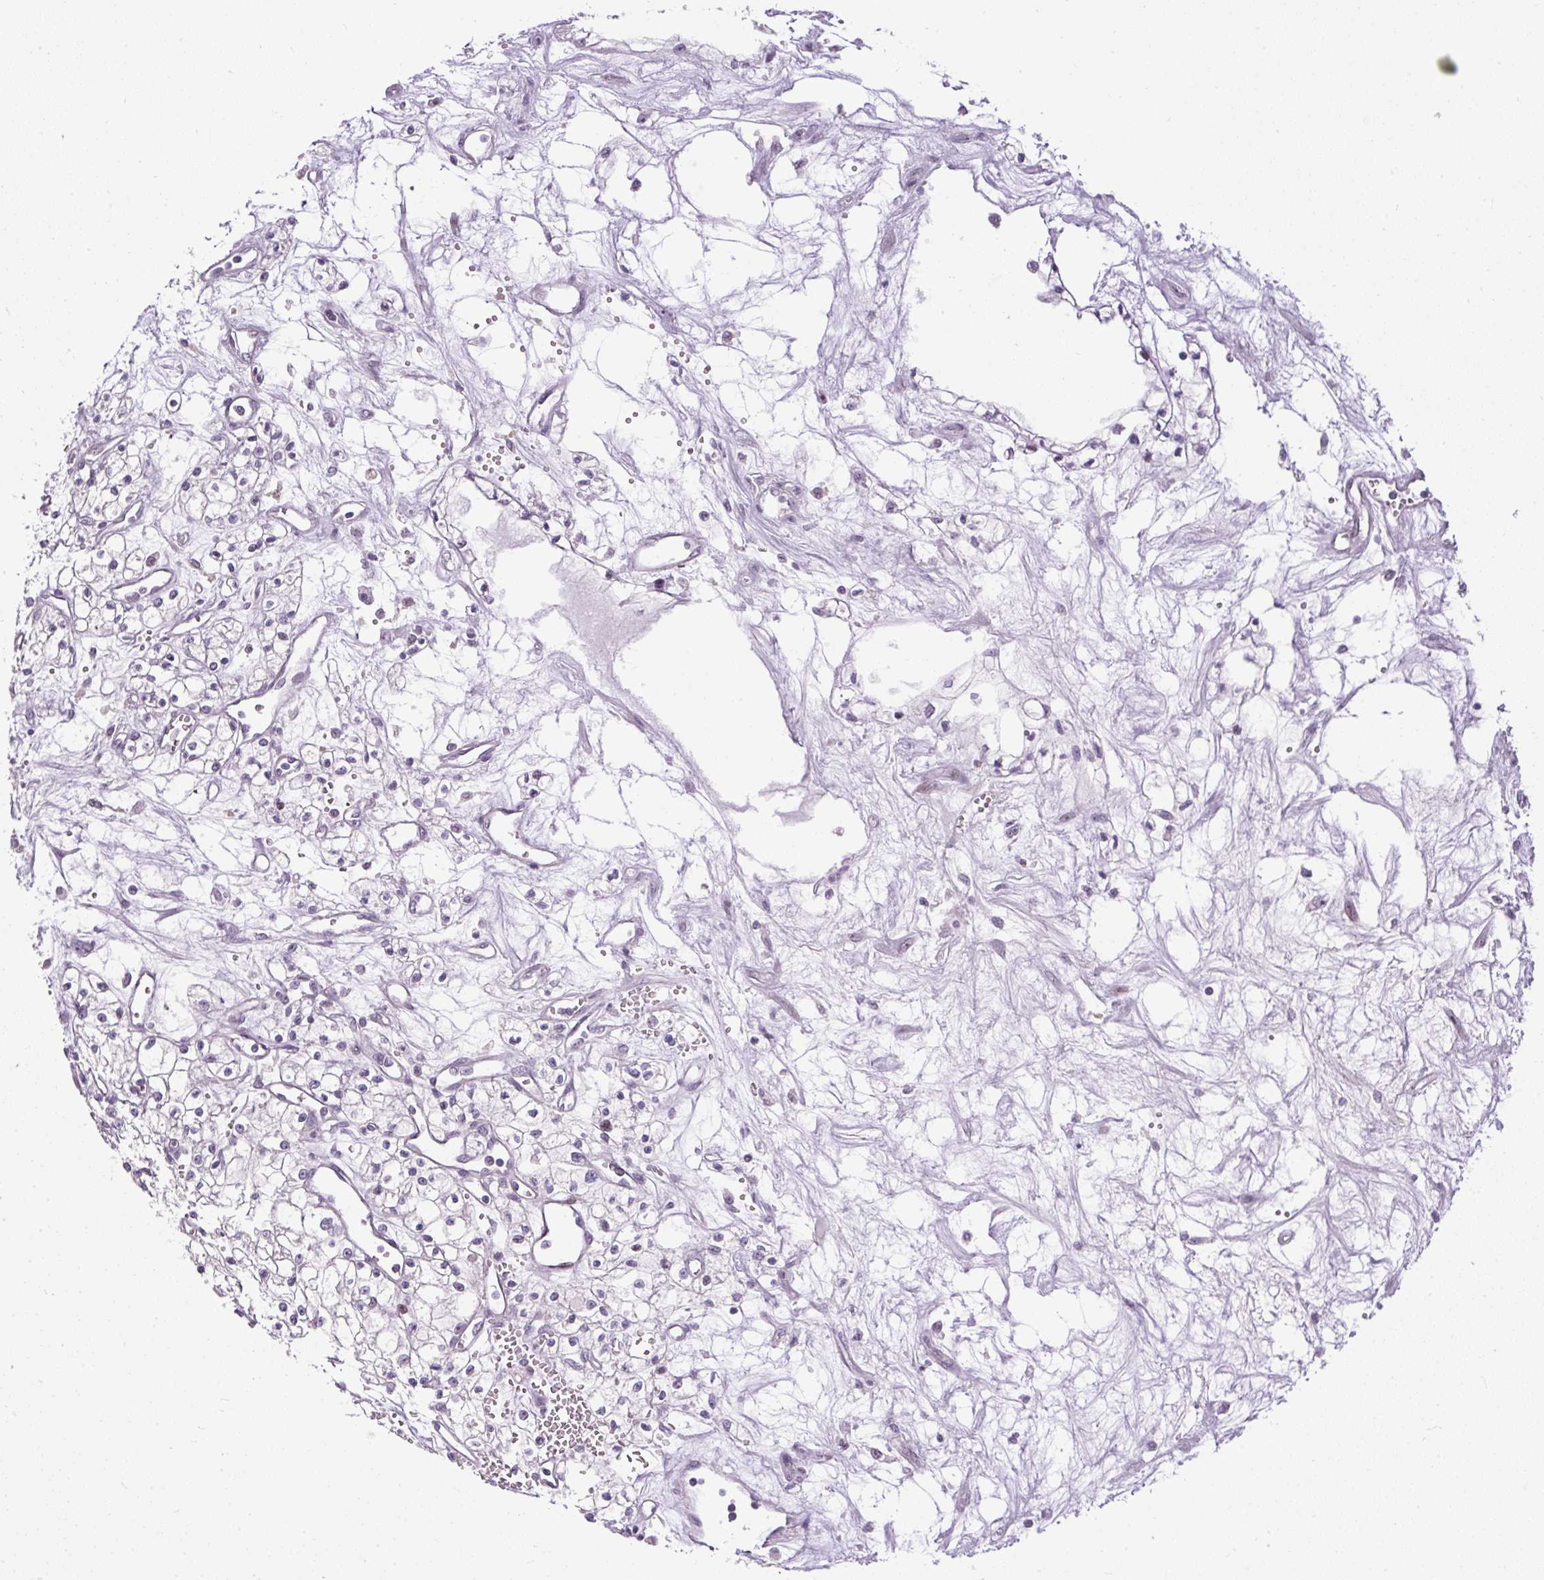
{"staining": {"intensity": "weak", "quantity": "<25%", "location": "nuclear"}, "tissue": "renal cancer", "cell_type": "Tumor cells", "image_type": "cancer", "snomed": [{"axis": "morphology", "description": "Adenocarcinoma, NOS"}, {"axis": "topography", "description": "Kidney"}], "caption": "Immunohistochemistry of human renal cancer reveals no positivity in tumor cells. The staining was performed using DAB to visualize the protein expression in brown, while the nuclei were stained in blue with hematoxylin (Magnification: 20x).", "gene": "ARHGEF18", "patient": {"sex": "male", "age": 59}}